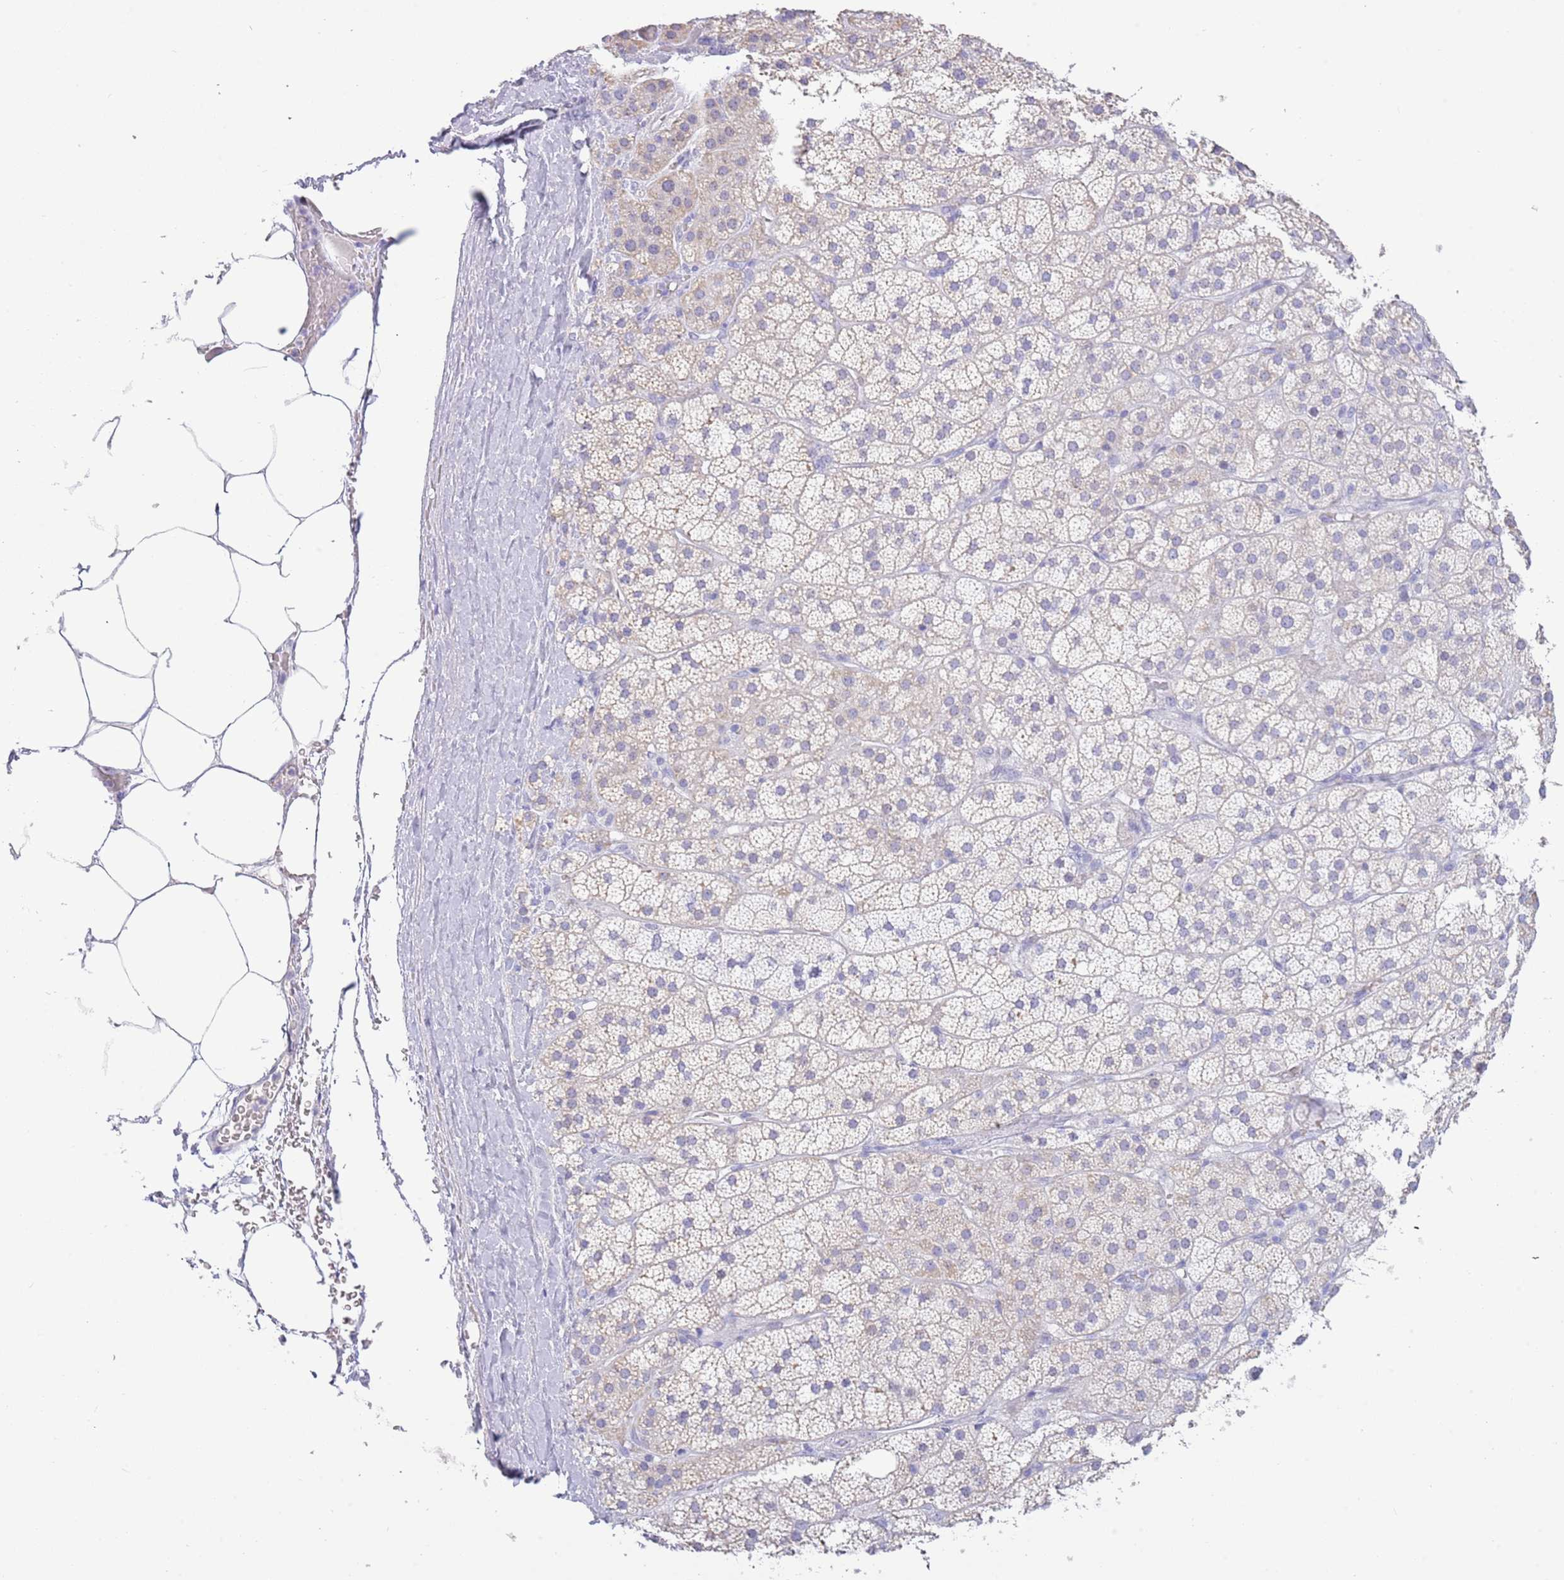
{"staining": {"intensity": "weak", "quantity": "<25%", "location": "cytoplasmic/membranous"}, "tissue": "adrenal gland", "cell_type": "Glandular cells", "image_type": "normal", "snomed": [{"axis": "morphology", "description": "Normal tissue, NOS"}, {"axis": "topography", "description": "Adrenal gland"}], "caption": "Human adrenal gland stained for a protein using immunohistochemistry demonstrates no staining in glandular cells.", "gene": "ACR", "patient": {"sex": "female", "age": 70}}